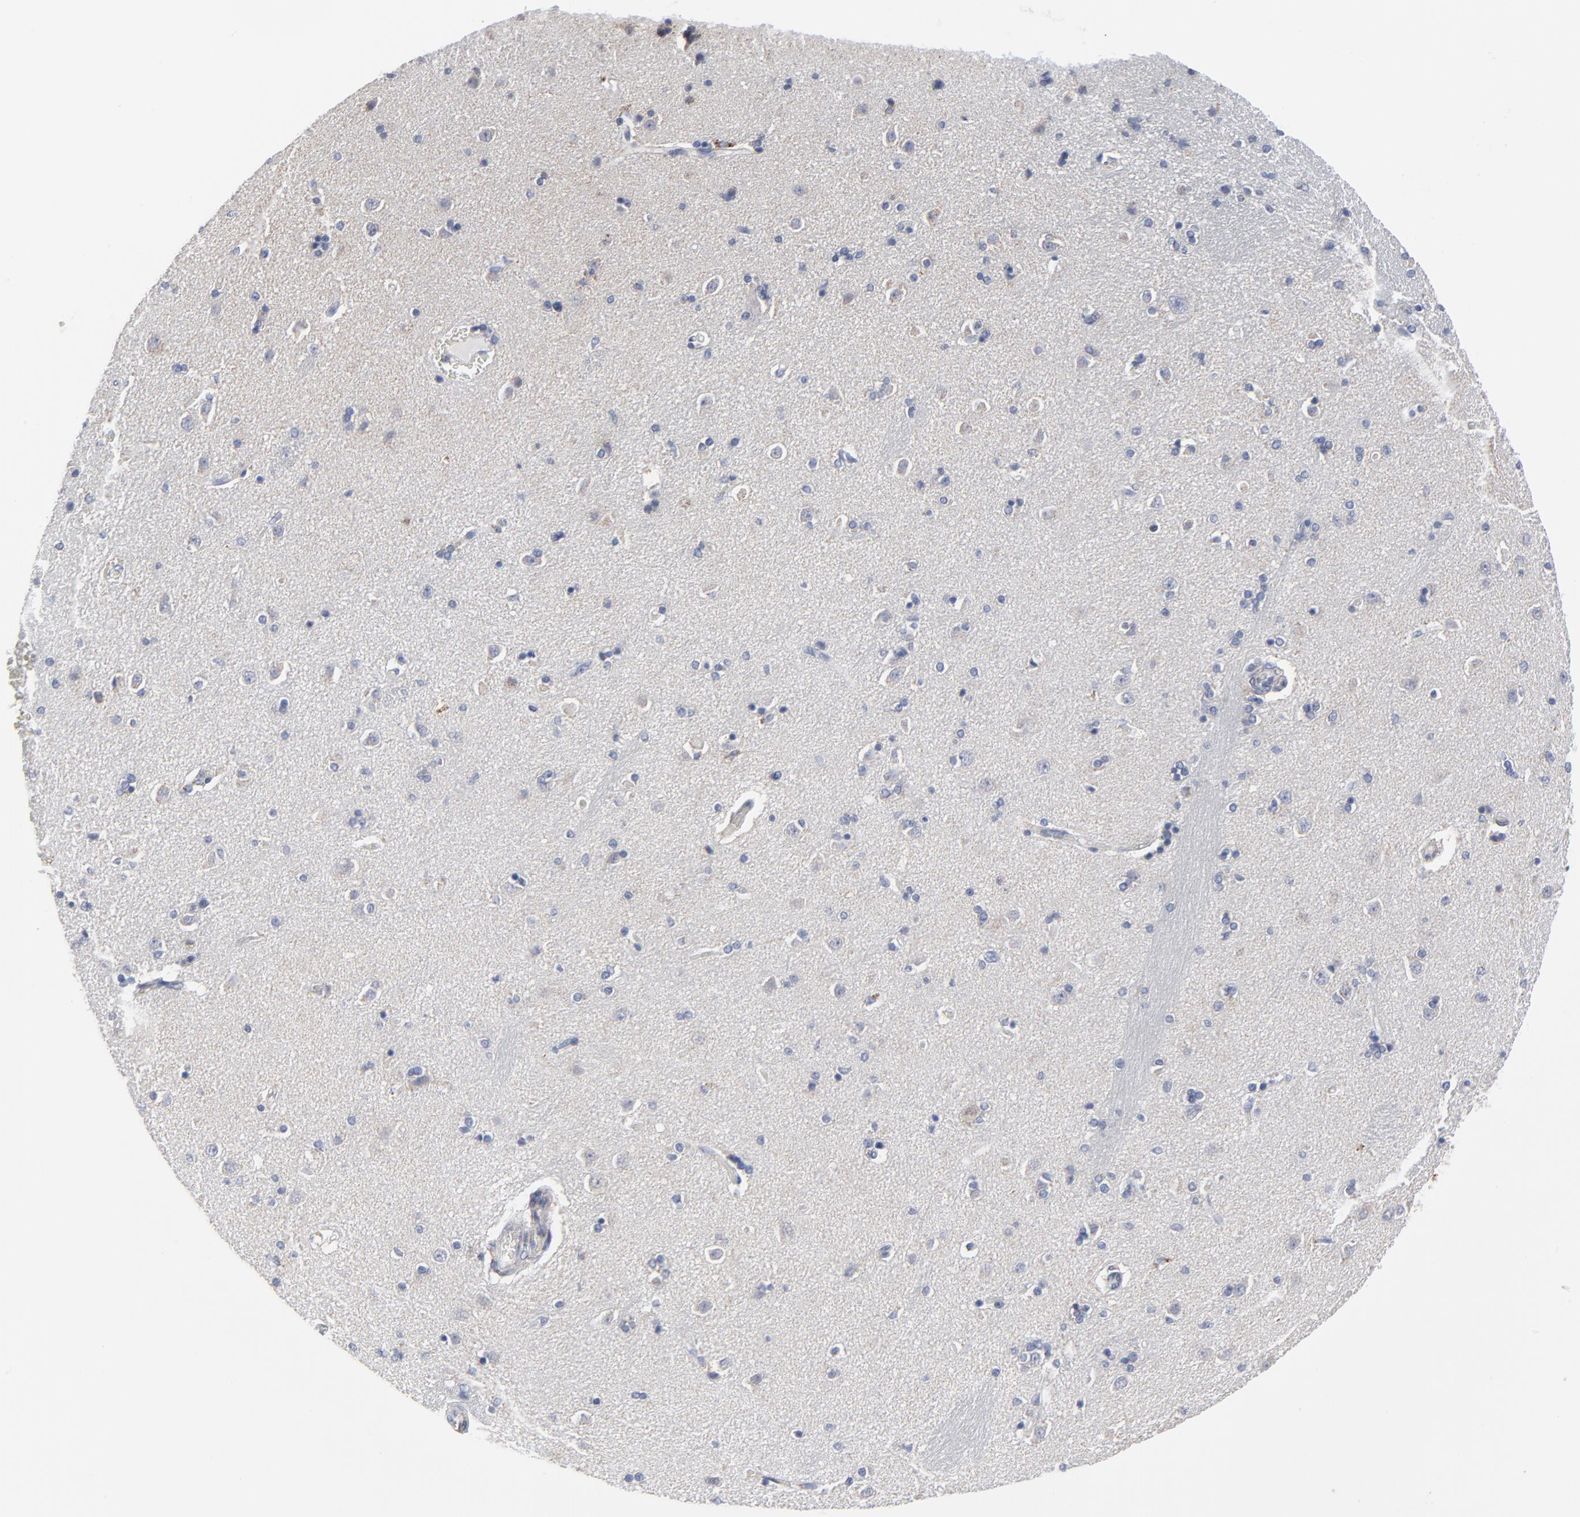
{"staining": {"intensity": "negative", "quantity": "none", "location": "none"}, "tissue": "caudate", "cell_type": "Glial cells", "image_type": "normal", "snomed": [{"axis": "morphology", "description": "Normal tissue, NOS"}, {"axis": "topography", "description": "Lateral ventricle wall"}], "caption": "An immunohistochemistry (IHC) histopathology image of normal caudate is shown. There is no staining in glial cells of caudate.", "gene": "TXNRD2", "patient": {"sex": "female", "age": 54}}